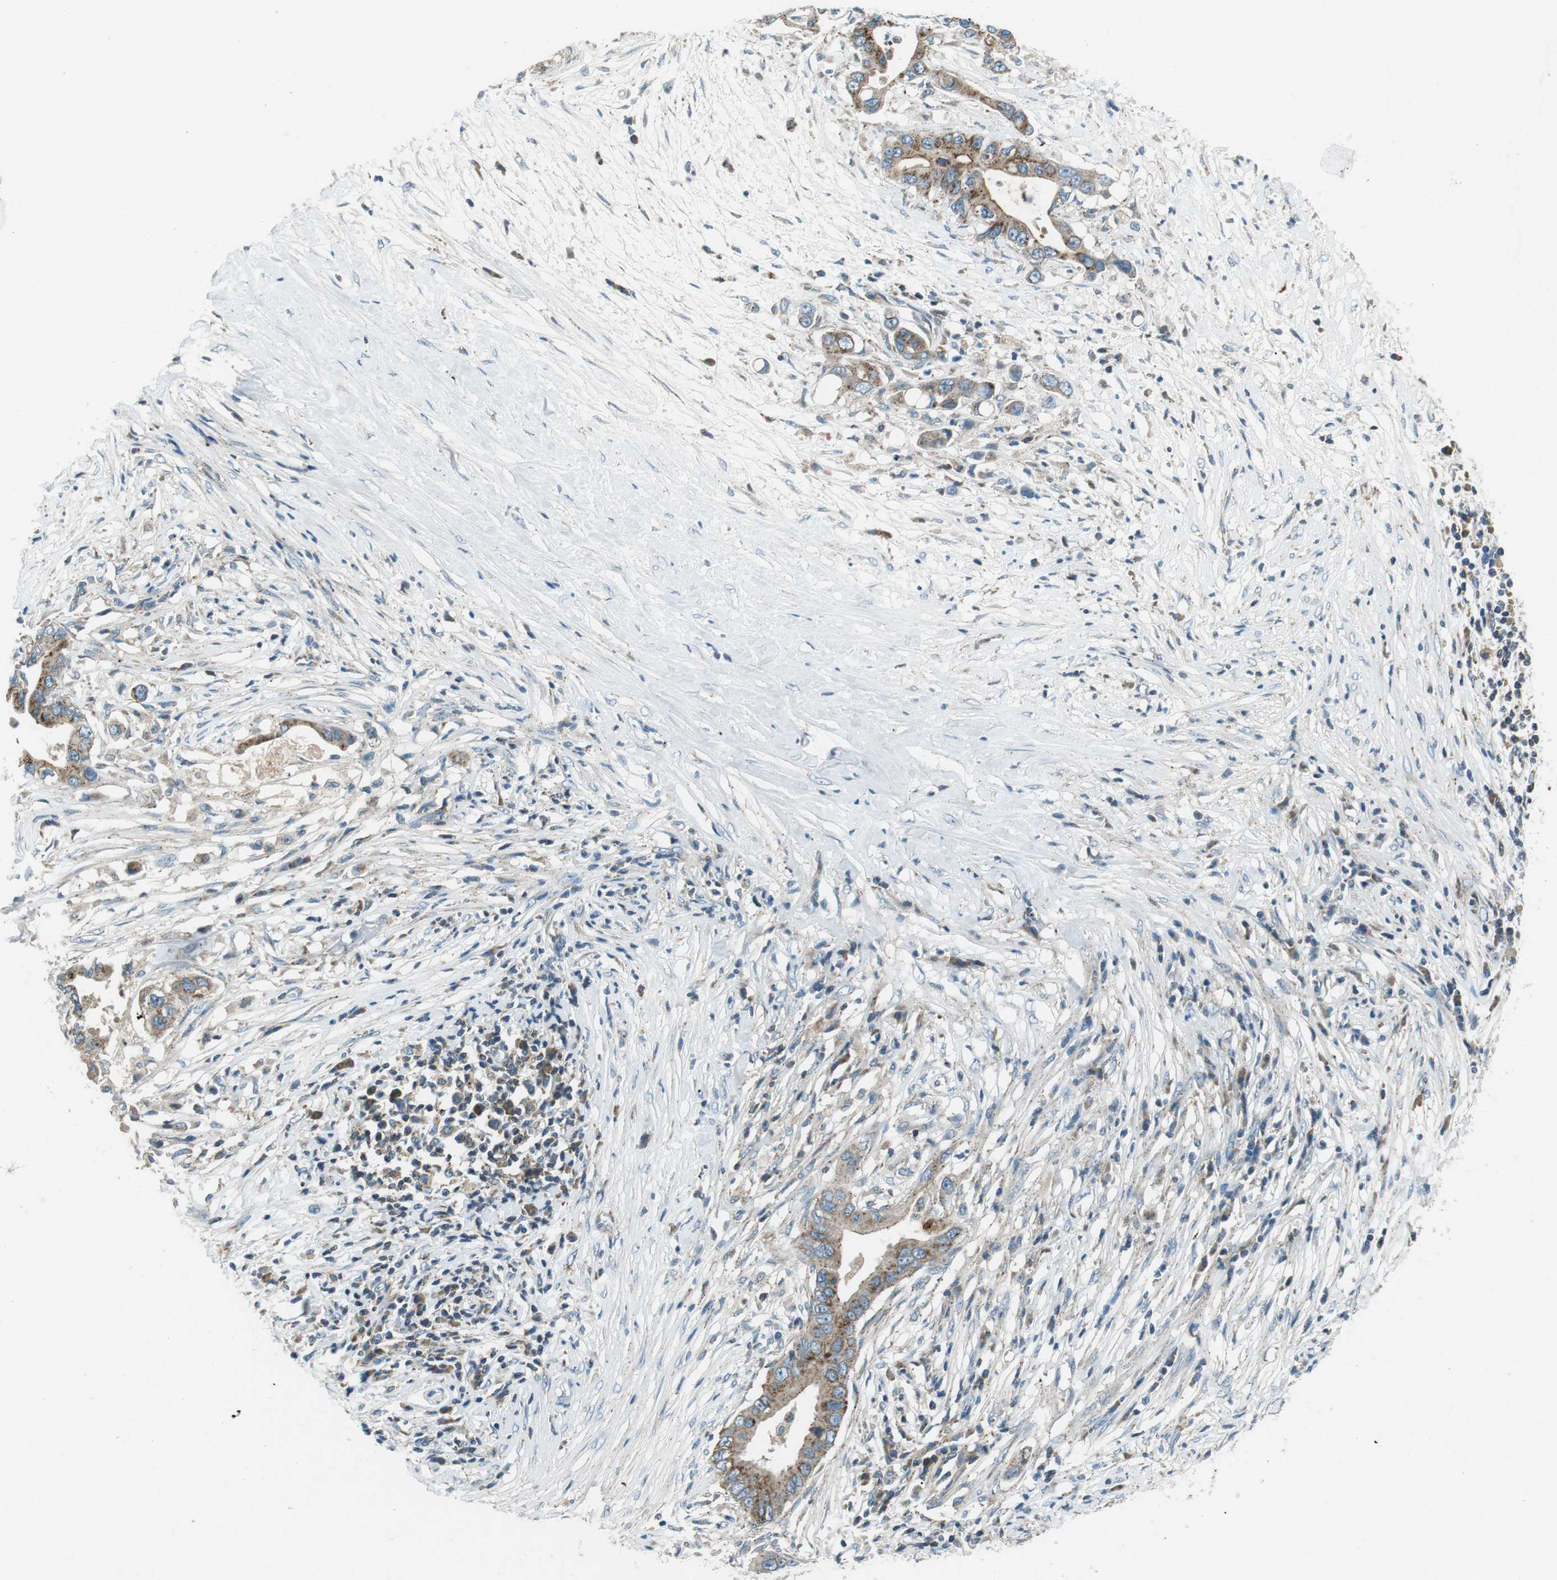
{"staining": {"intensity": "moderate", "quantity": ">75%", "location": "cytoplasmic/membranous"}, "tissue": "pancreatic cancer", "cell_type": "Tumor cells", "image_type": "cancer", "snomed": [{"axis": "morphology", "description": "Adenocarcinoma, NOS"}, {"axis": "topography", "description": "Pancreas"}], "caption": "The immunohistochemical stain highlights moderate cytoplasmic/membranous positivity in tumor cells of pancreatic adenocarcinoma tissue.", "gene": "FAM3B", "patient": {"sex": "male", "age": 77}}